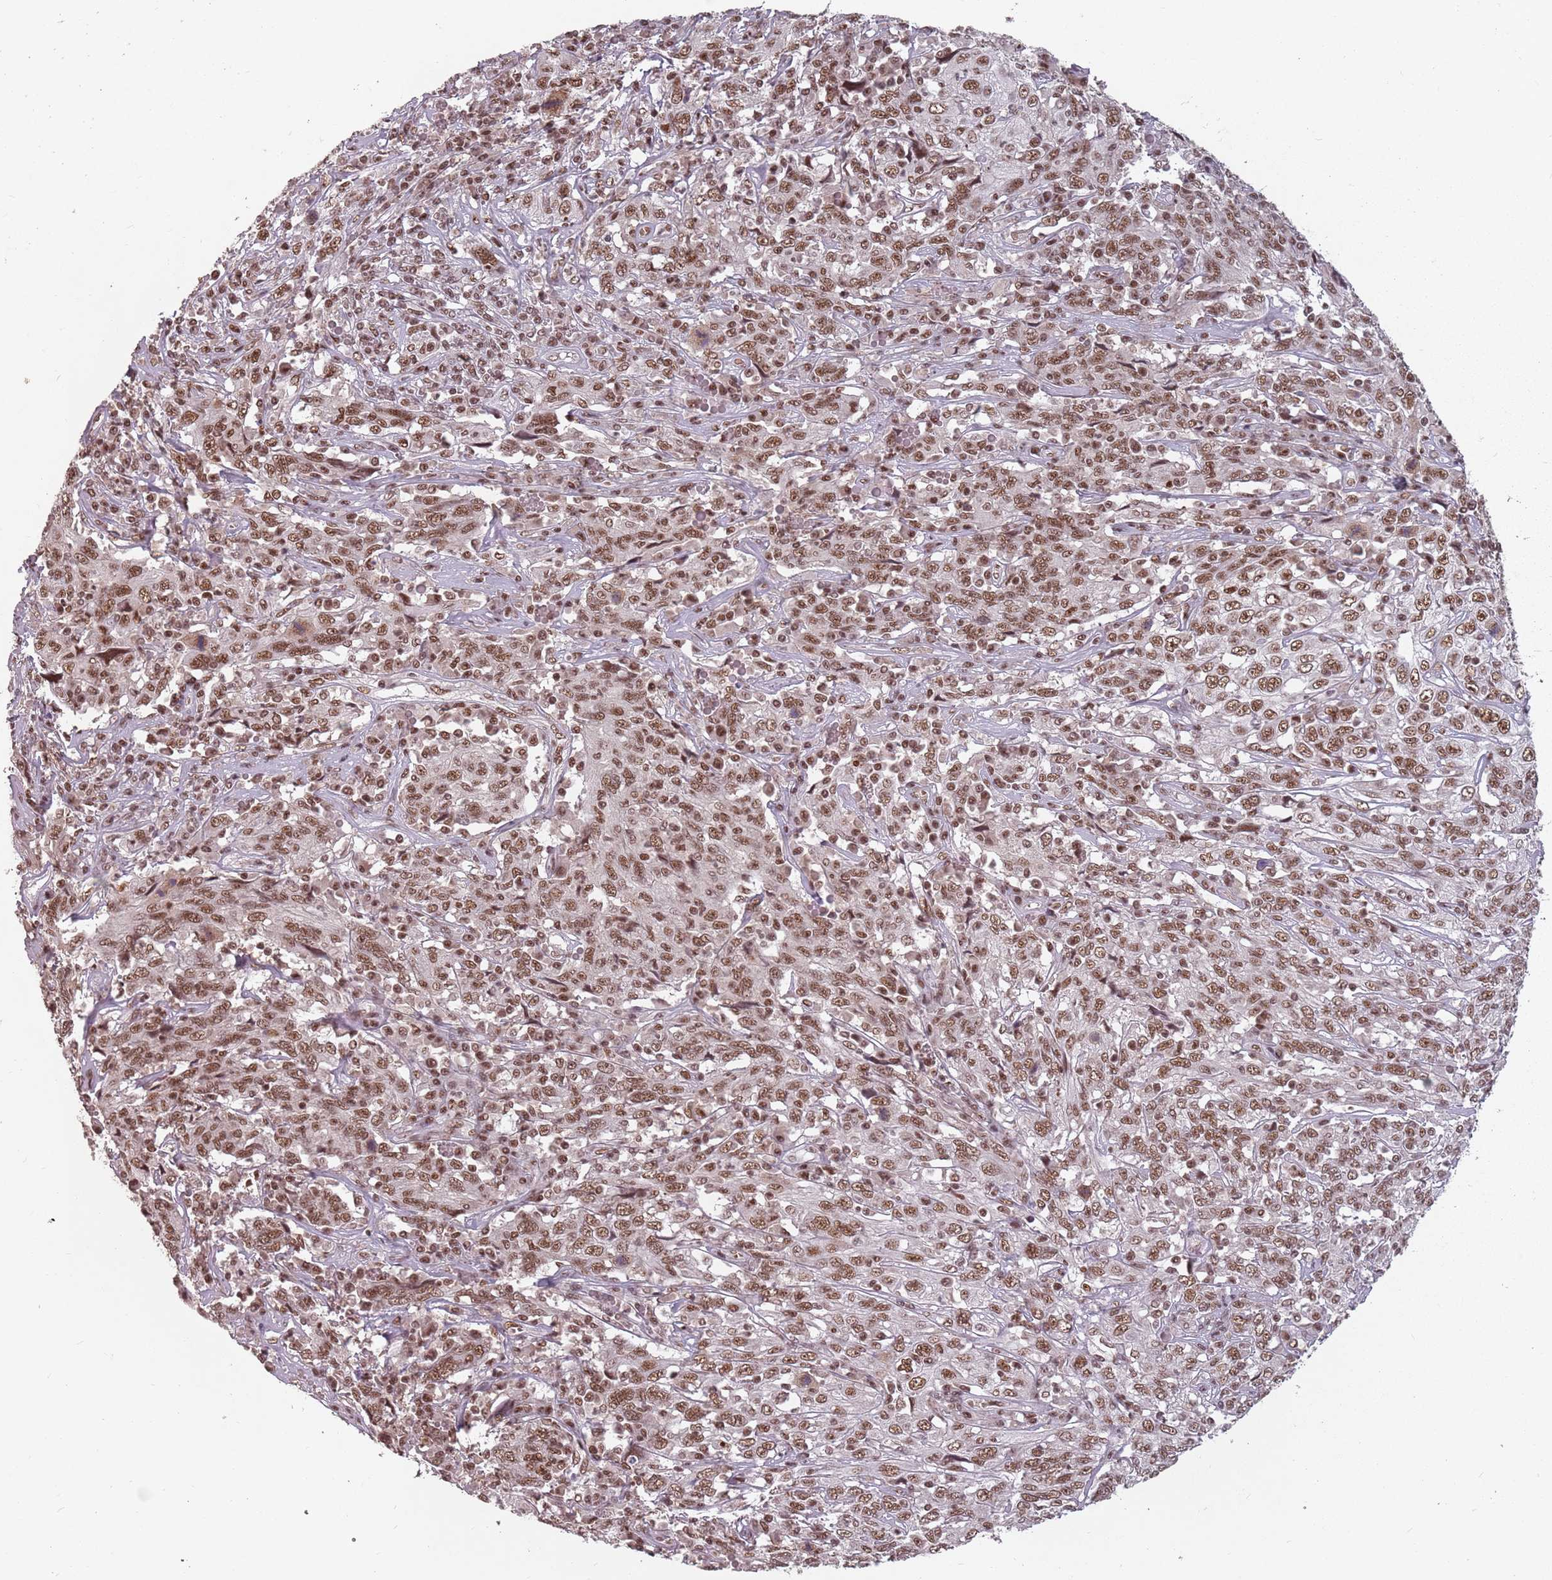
{"staining": {"intensity": "moderate", "quantity": ">75%", "location": "nuclear"}, "tissue": "cervical cancer", "cell_type": "Tumor cells", "image_type": "cancer", "snomed": [{"axis": "morphology", "description": "Squamous cell carcinoma, NOS"}, {"axis": "topography", "description": "Cervix"}], "caption": "Moderate nuclear expression is present in approximately >75% of tumor cells in cervical cancer.", "gene": "NCBP1", "patient": {"sex": "female", "age": 46}}